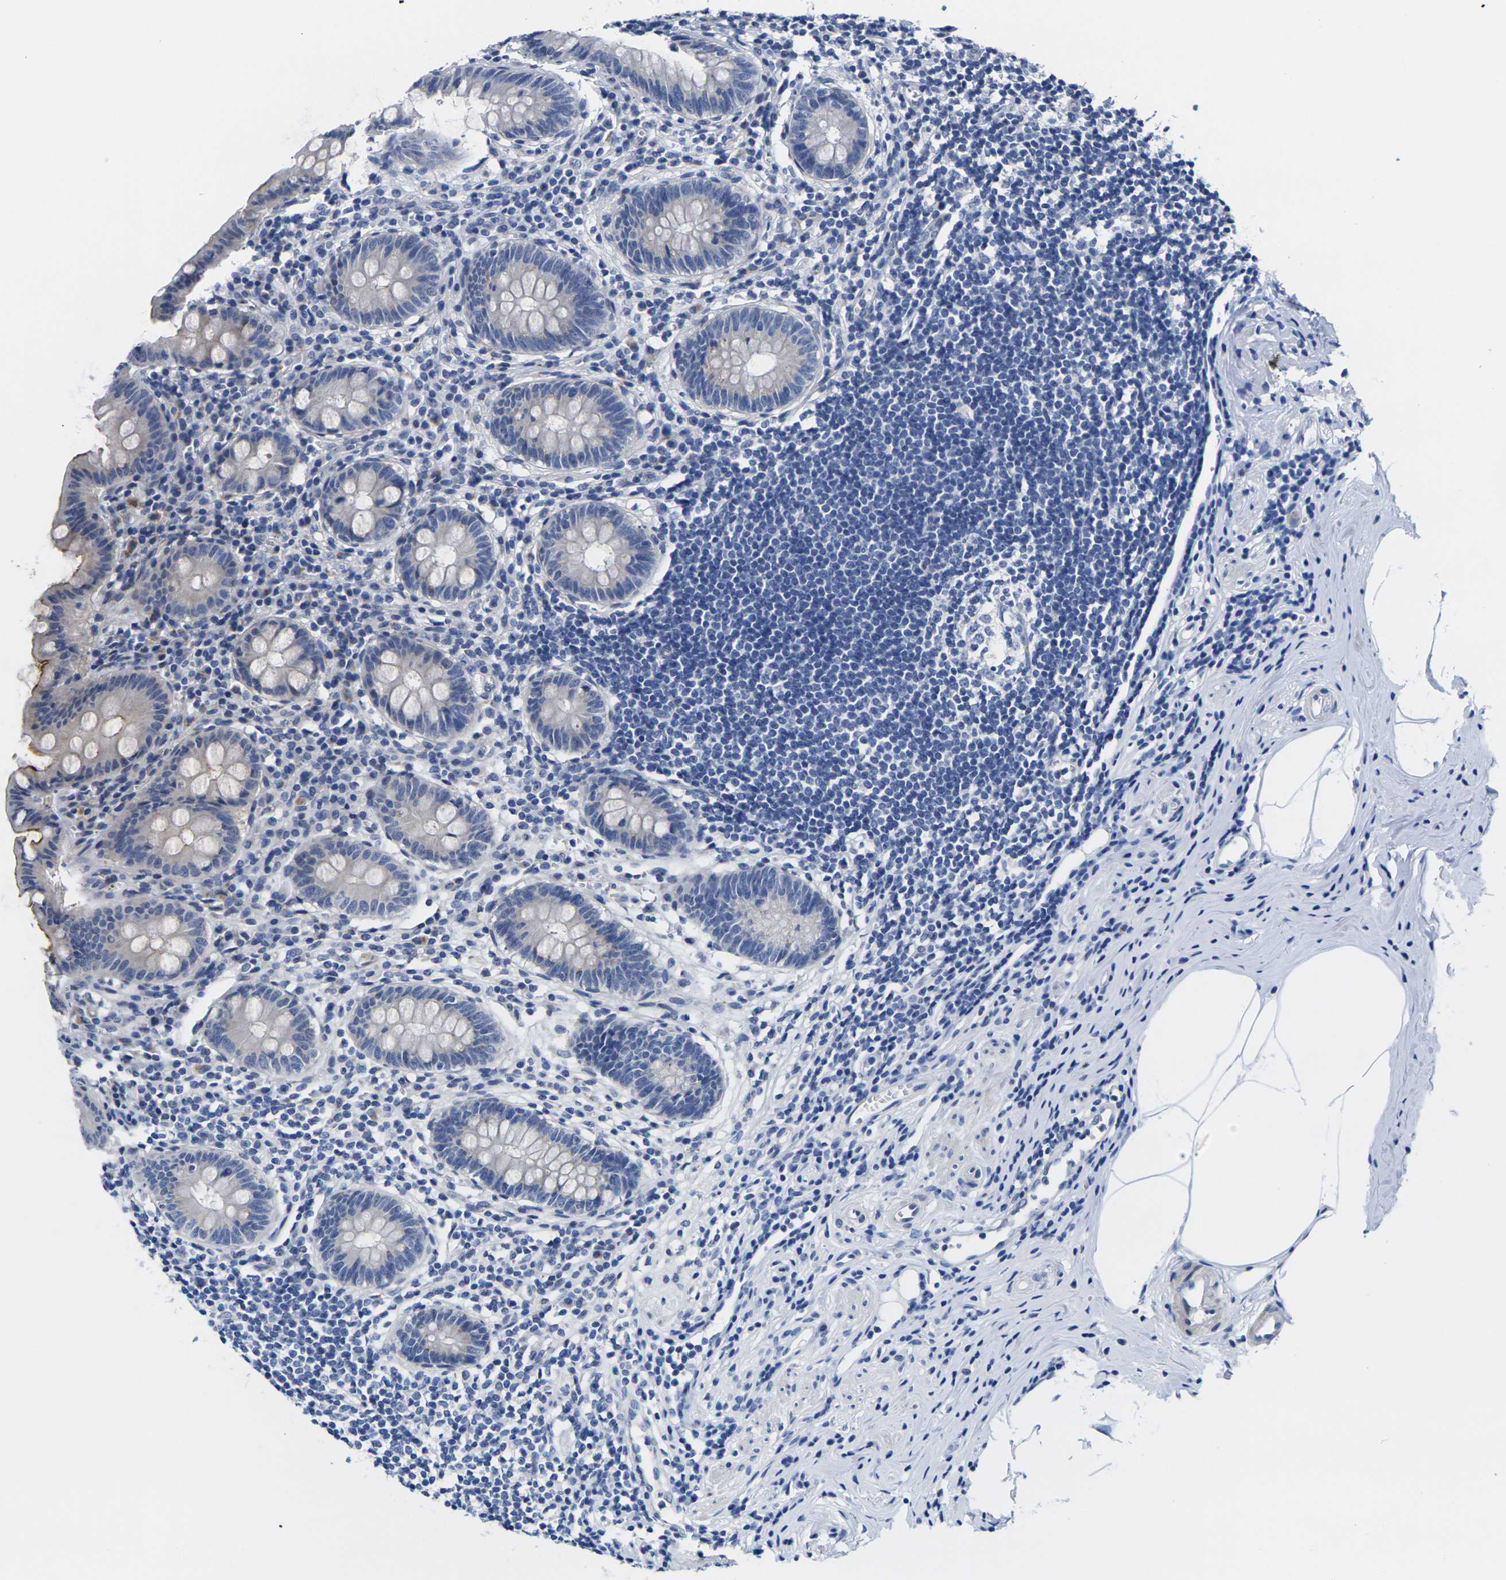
{"staining": {"intensity": "moderate", "quantity": "<25%", "location": "cytoplasmic/membranous"}, "tissue": "appendix", "cell_type": "Glandular cells", "image_type": "normal", "snomed": [{"axis": "morphology", "description": "Normal tissue, NOS"}, {"axis": "topography", "description": "Appendix"}], "caption": "Protein staining demonstrates moderate cytoplasmic/membranous staining in approximately <25% of glandular cells in normal appendix.", "gene": "CRK", "patient": {"sex": "female", "age": 50}}